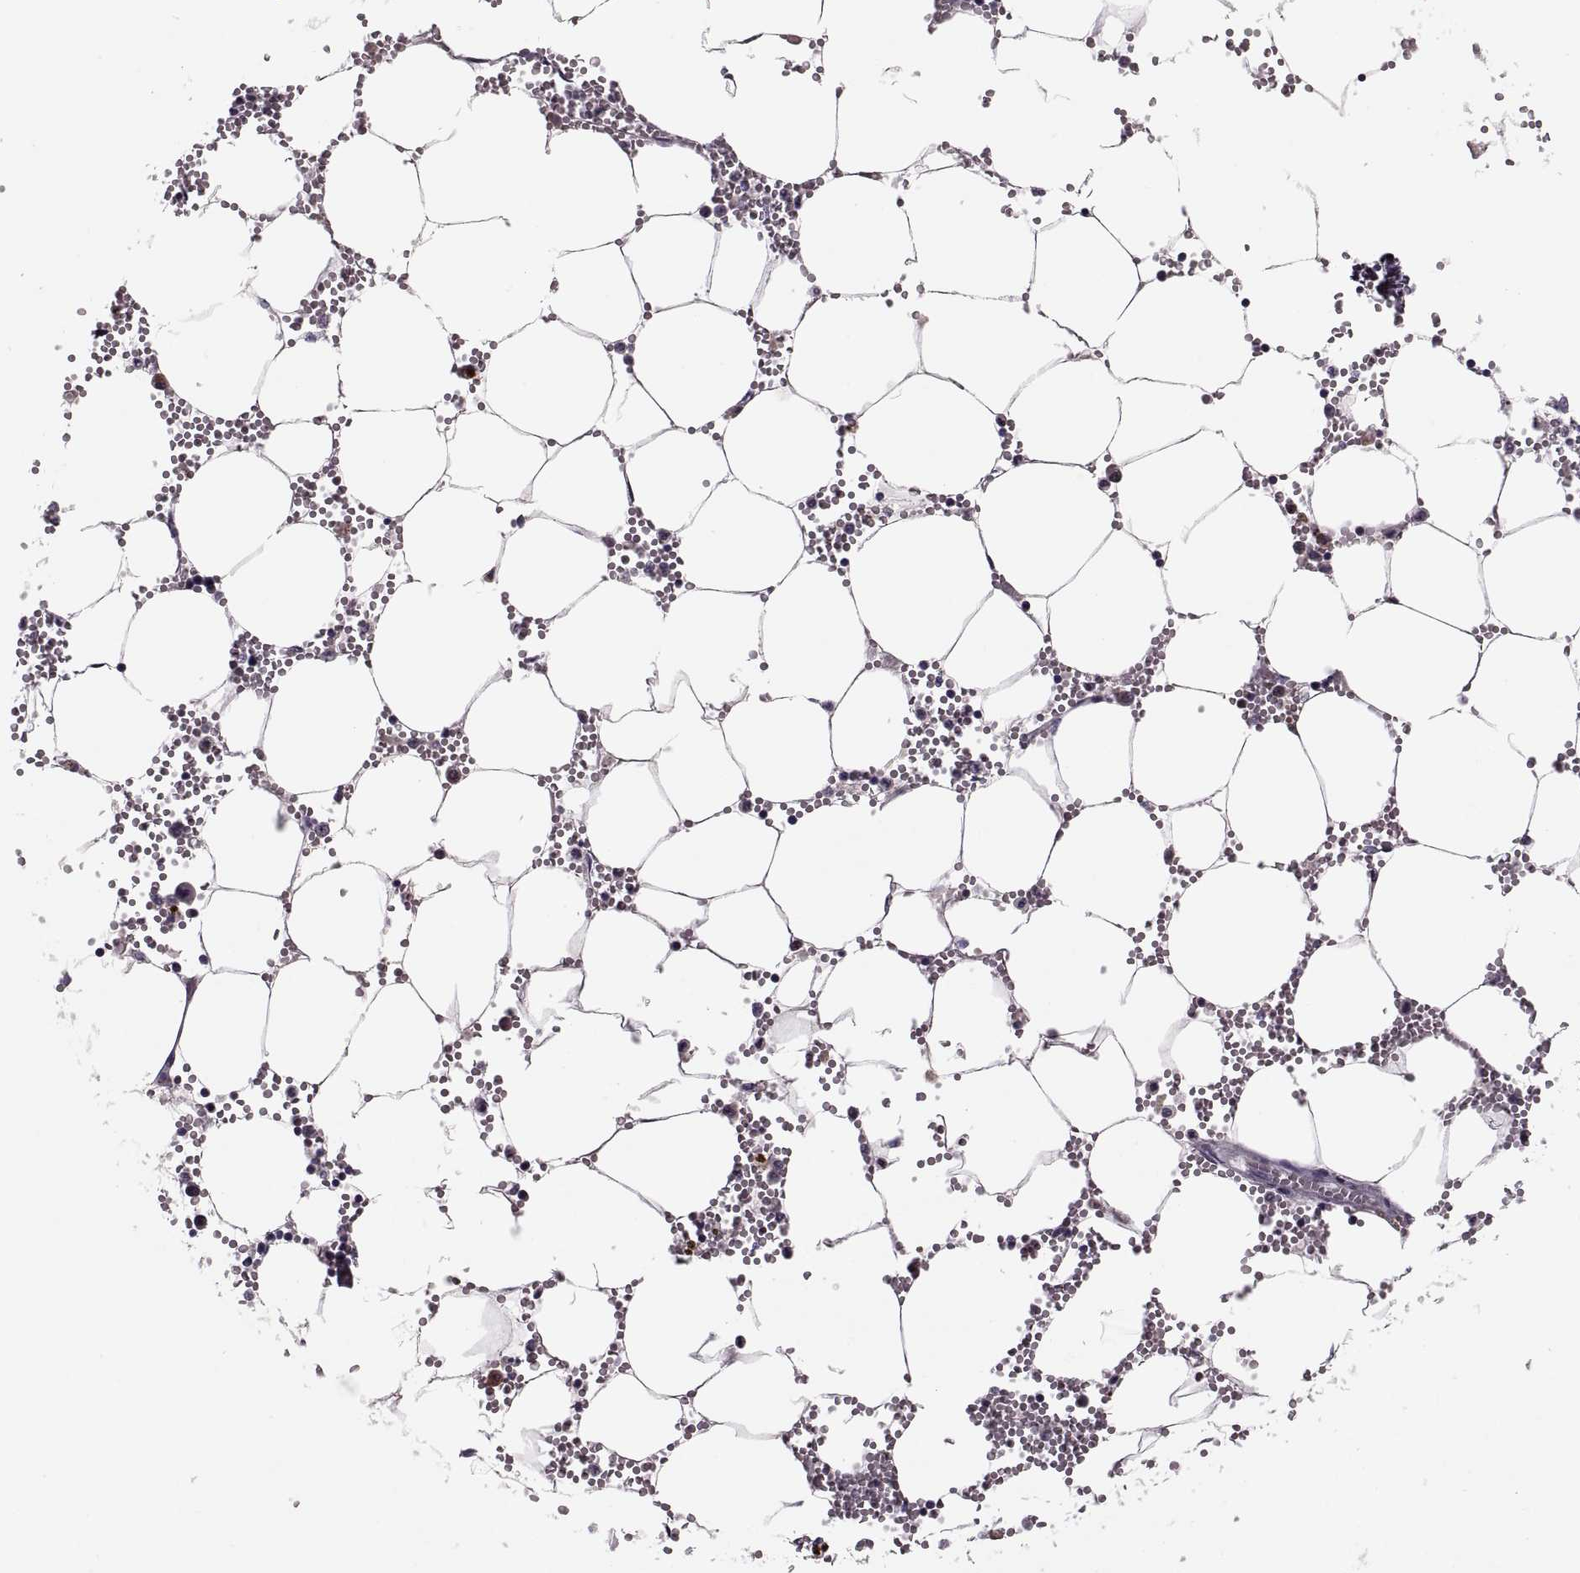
{"staining": {"intensity": "negative", "quantity": "none", "location": "none"}, "tissue": "bone marrow", "cell_type": "Hematopoietic cells", "image_type": "normal", "snomed": [{"axis": "morphology", "description": "Normal tissue, NOS"}, {"axis": "topography", "description": "Bone marrow"}], "caption": "Immunohistochemistry (IHC) of unremarkable human bone marrow demonstrates no positivity in hematopoietic cells.", "gene": "CACNA1F", "patient": {"sex": "male", "age": 54}}